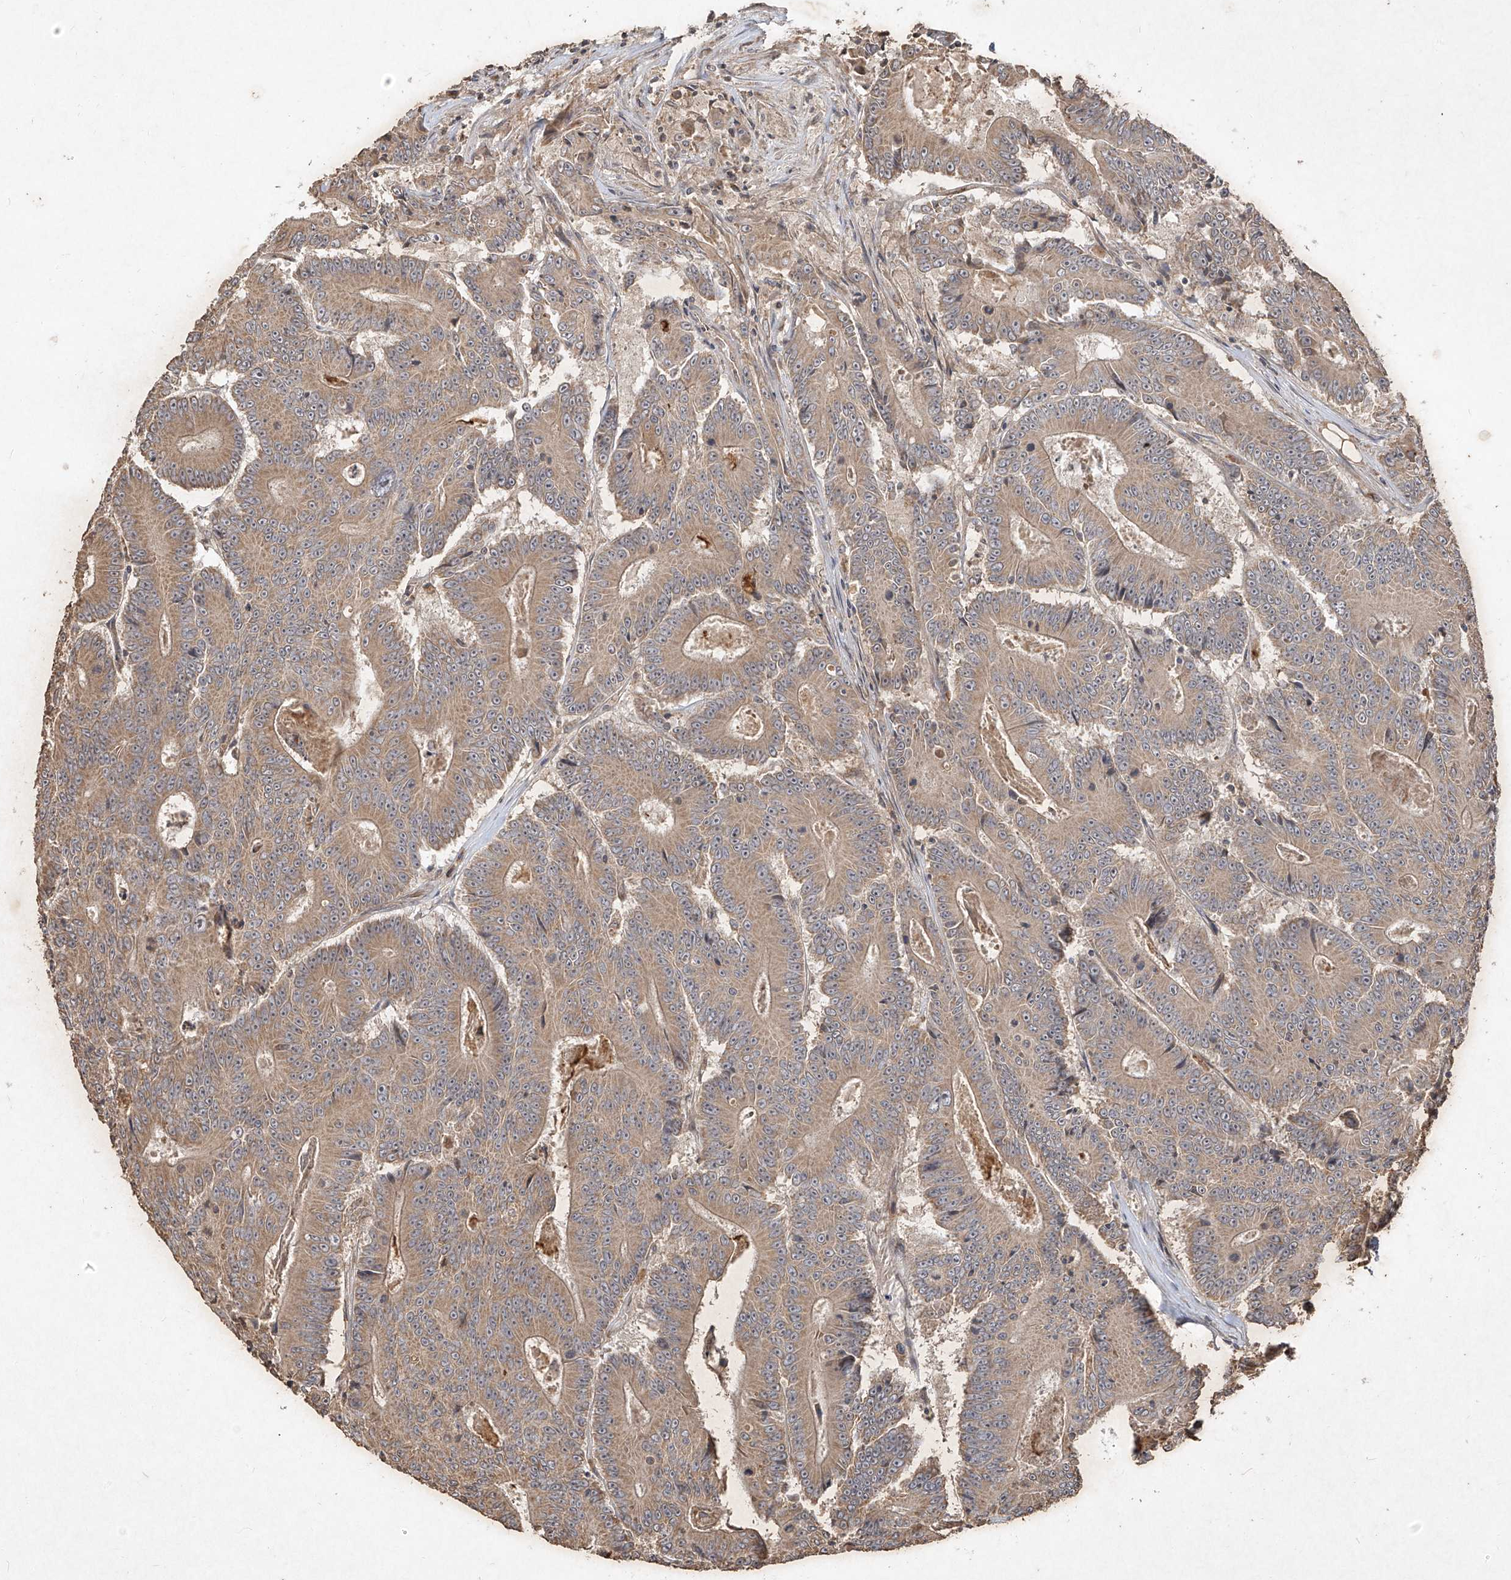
{"staining": {"intensity": "weak", "quantity": ">75%", "location": "cytoplasmic/membranous"}, "tissue": "colorectal cancer", "cell_type": "Tumor cells", "image_type": "cancer", "snomed": [{"axis": "morphology", "description": "Adenocarcinoma, NOS"}, {"axis": "topography", "description": "Colon"}], "caption": "Human colorectal cancer (adenocarcinoma) stained for a protein (brown) exhibits weak cytoplasmic/membranous positive staining in about >75% of tumor cells.", "gene": "ABCD3", "patient": {"sex": "male", "age": 83}}